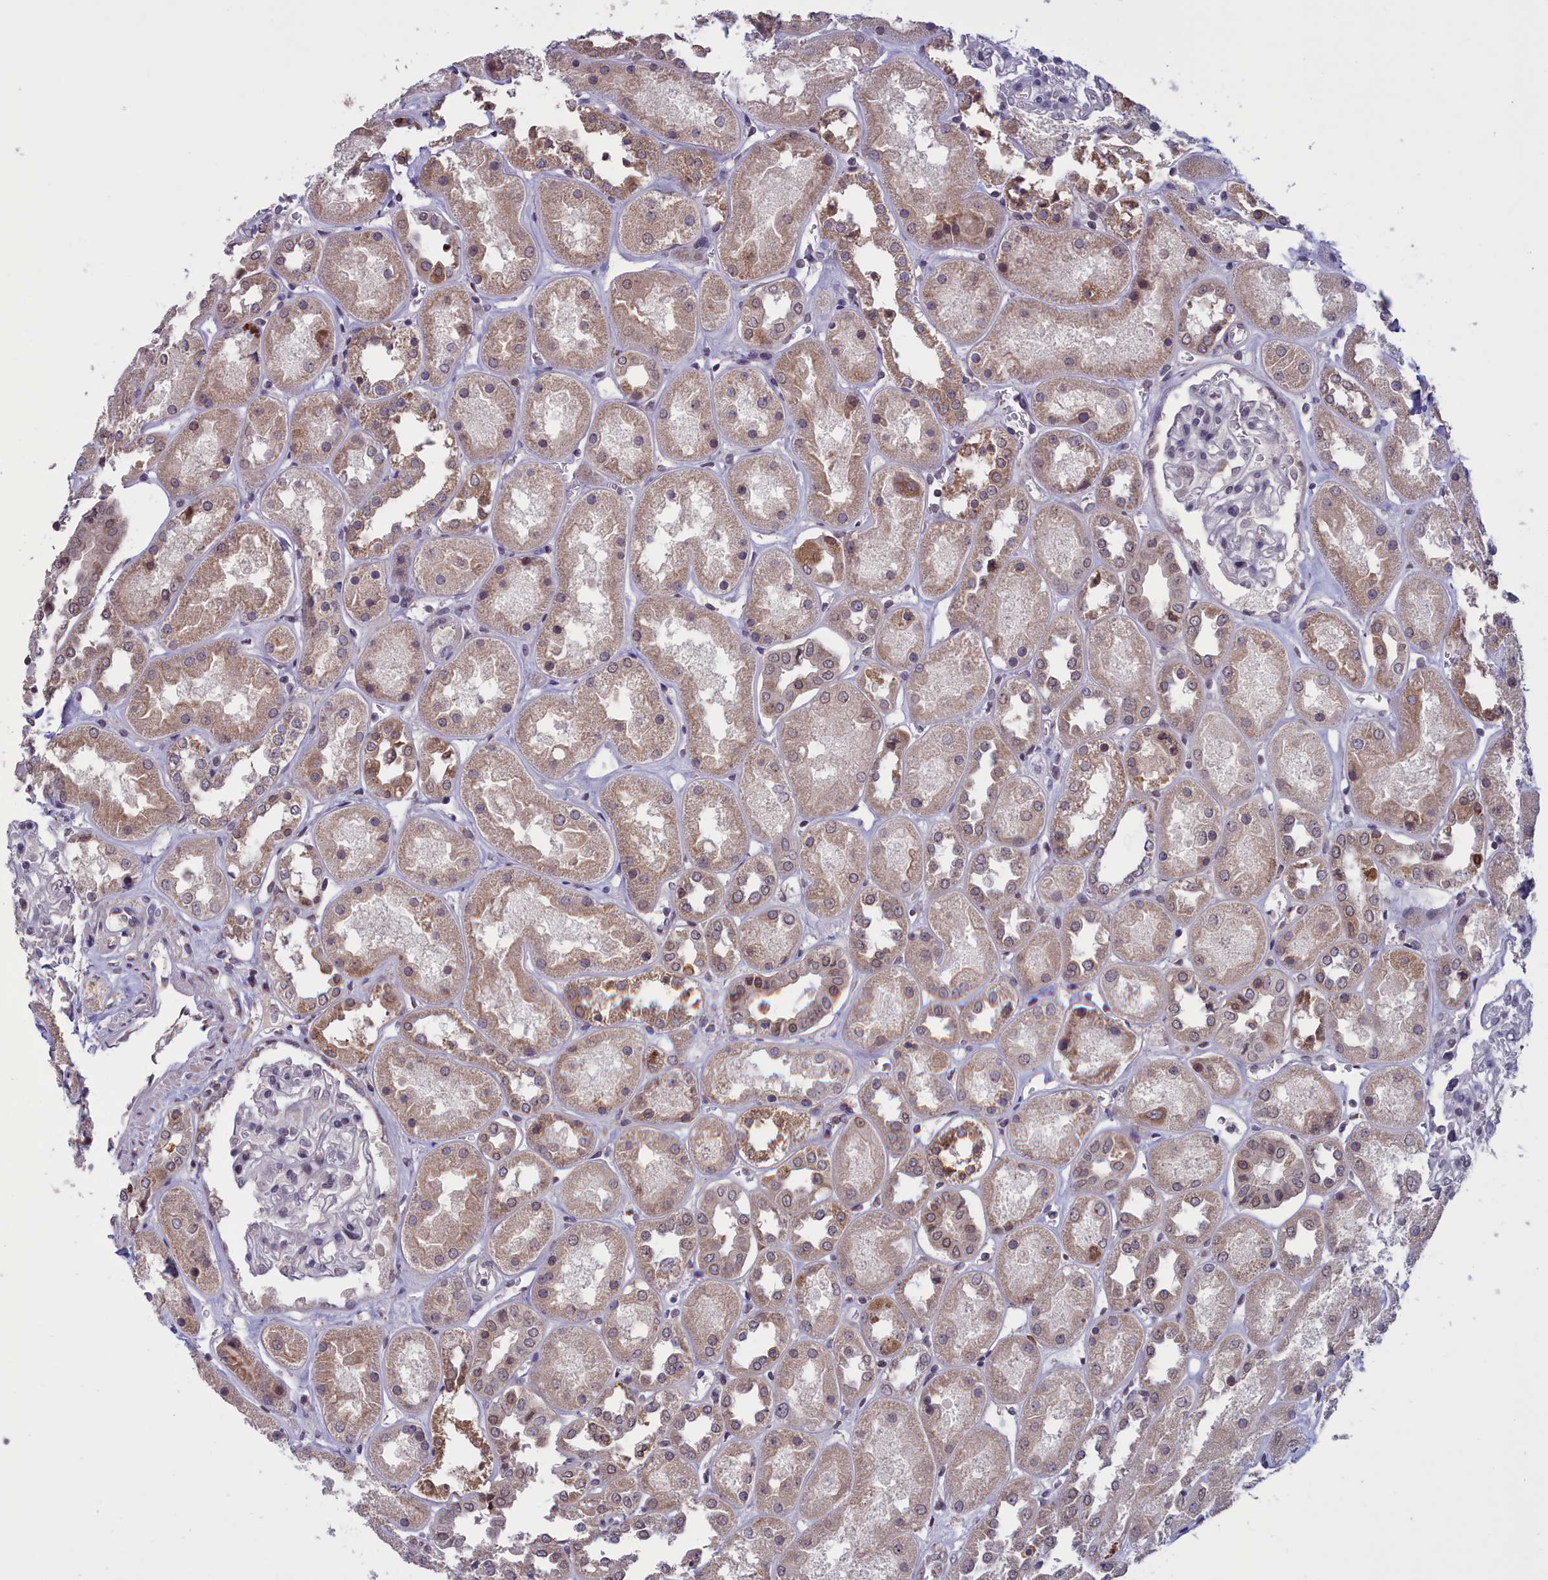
{"staining": {"intensity": "weak", "quantity": "25%-75%", "location": "nuclear"}, "tissue": "kidney", "cell_type": "Cells in glomeruli", "image_type": "normal", "snomed": [{"axis": "morphology", "description": "Normal tissue, NOS"}, {"axis": "topography", "description": "Kidney"}], "caption": "Immunohistochemical staining of benign human kidney exhibits weak nuclear protein positivity in approximately 25%-75% of cells in glomeruli.", "gene": "PARS2", "patient": {"sex": "male", "age": 70}}